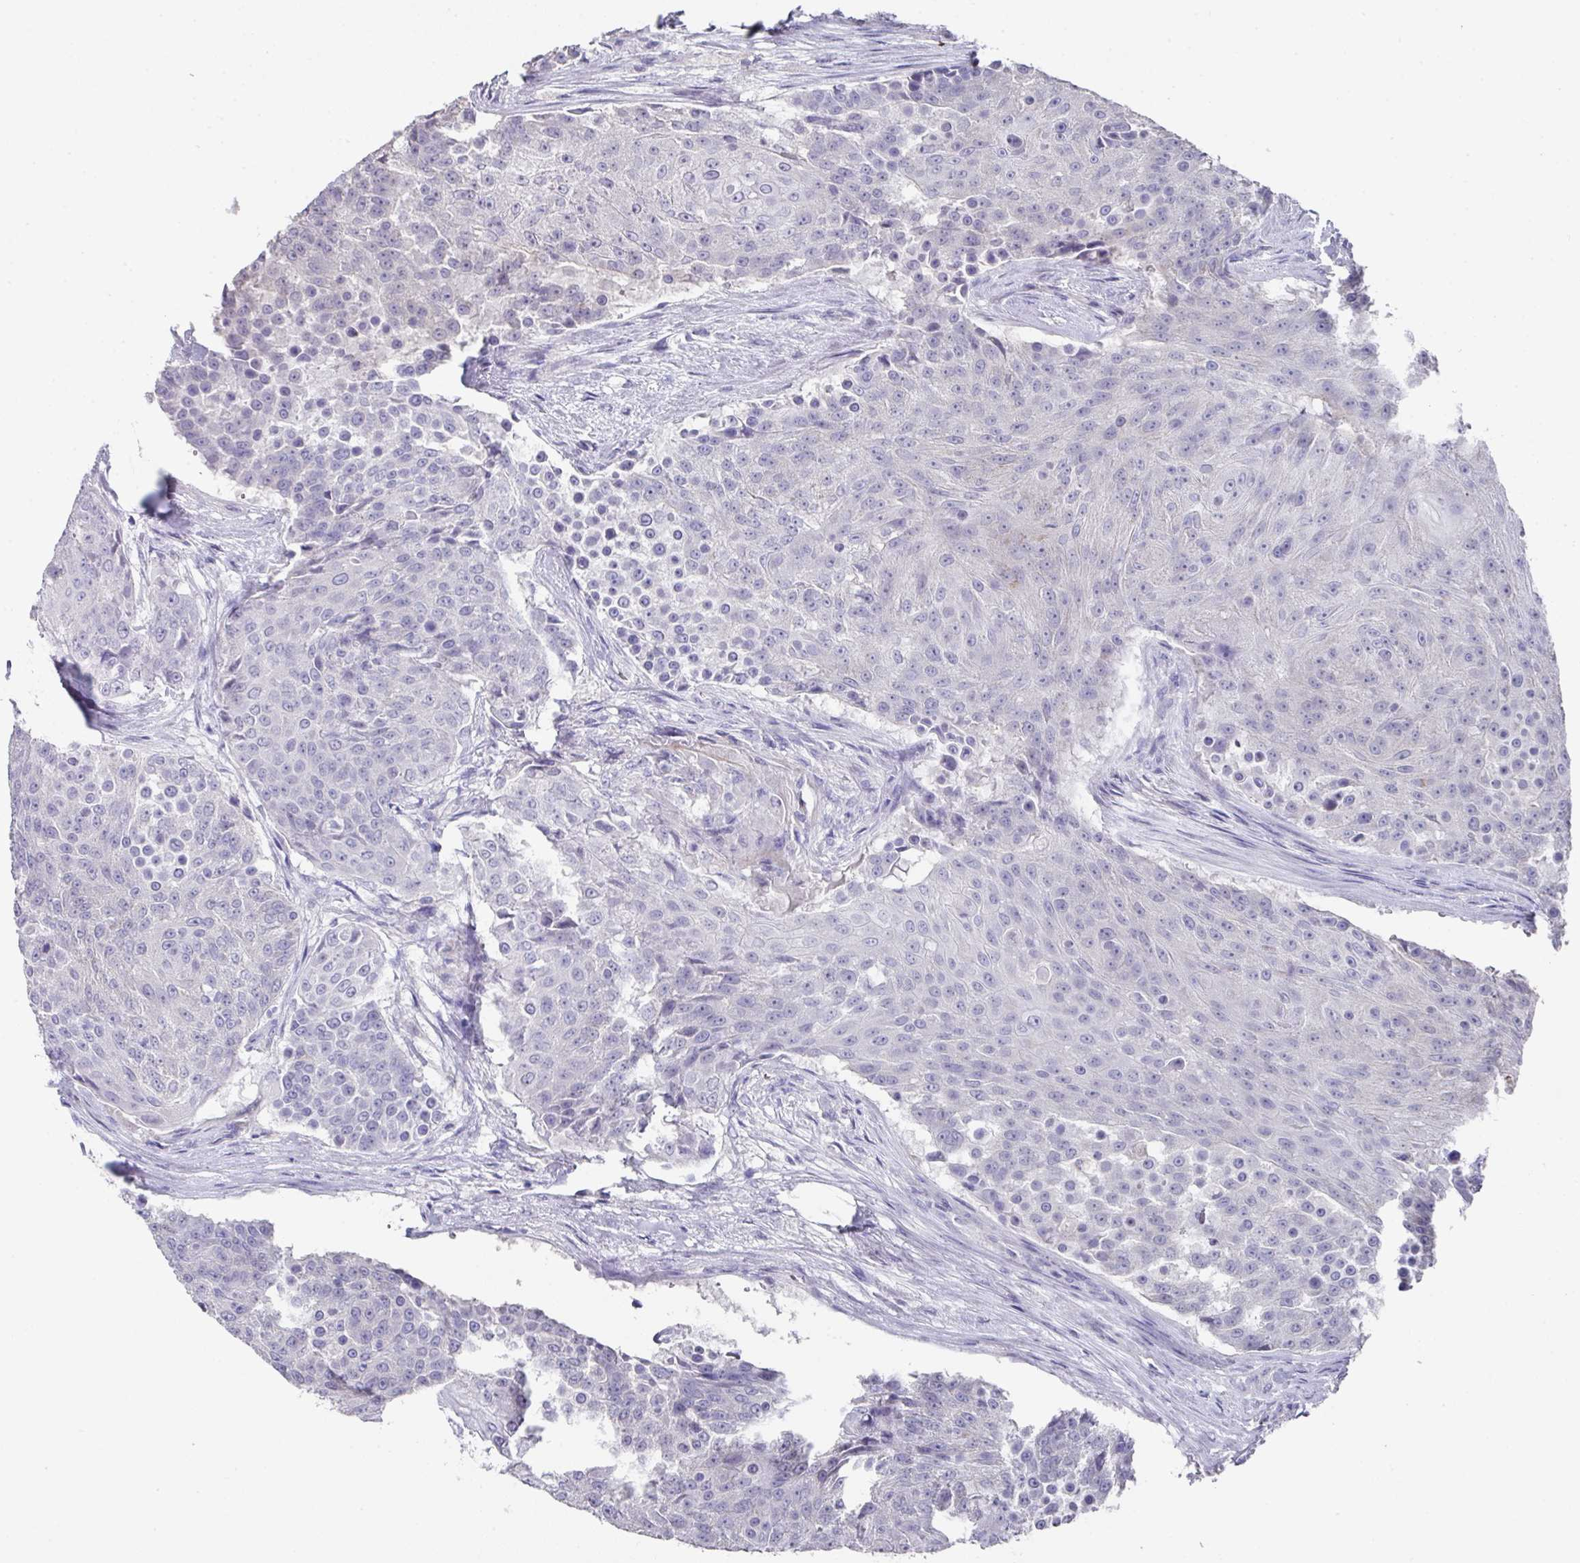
{"staining": {"intensity": "negative", "quantity": "none", "location": "none"}, "tissue": "urothelial cancer", "cell_type": "Tumor cells", "image_type": "cancer", "snomed": [{"axis": "morphology", "description": "Urothelial carcinoma, High grade"}, {"axis": "topography", "description": "Urinary bladder"}], "caption": "Urothelial cancer was stained to show a protein in brown. There is no significant positivity in tumor cells.", "gene": "DAZL", "patient": {"sex": "female", "age": 63}}